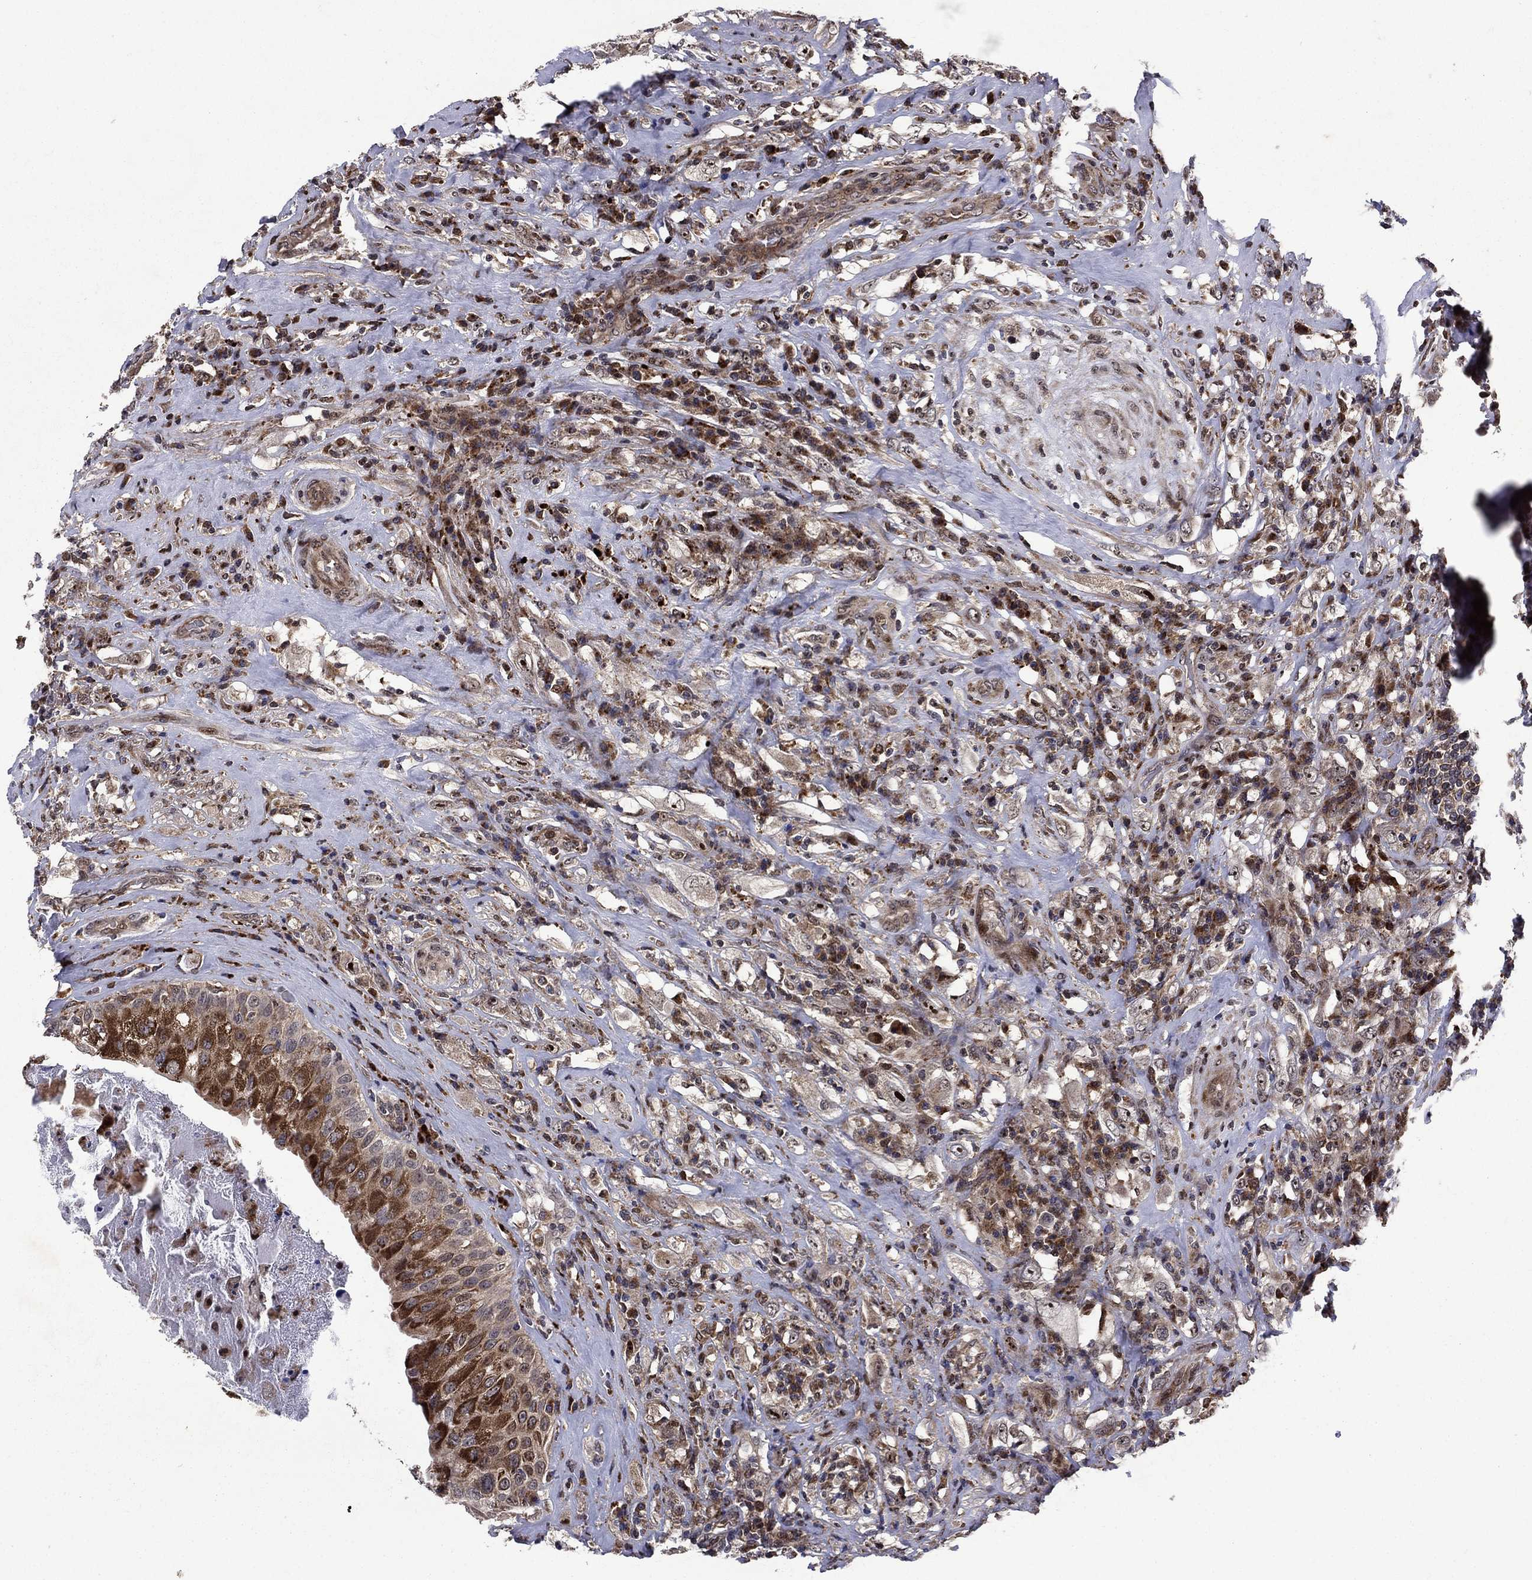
{"staining": {"intensity": "strong", "quantity": "<25%", "location": "cytoplasmic/membranous"}, "tissue": "testis cancer", "cell_type": "Tumor cells", "image_type": "cancer", "snomed": [{"axis": "morphology", "description": "Necrosis, NOS"}, {"axis": "morphology", "description": "Carcinoma, Embryonal, NOS"}, {"axis": "topography", "description": "Testis"}], "caption": "A micrograph of testis cancer stained for a protein exhibits strong cytoplasmic/membranous brown staining in tumor cells.", "gene": "AGTPBP1", "patient": {"sex": "male", "age": 19}}